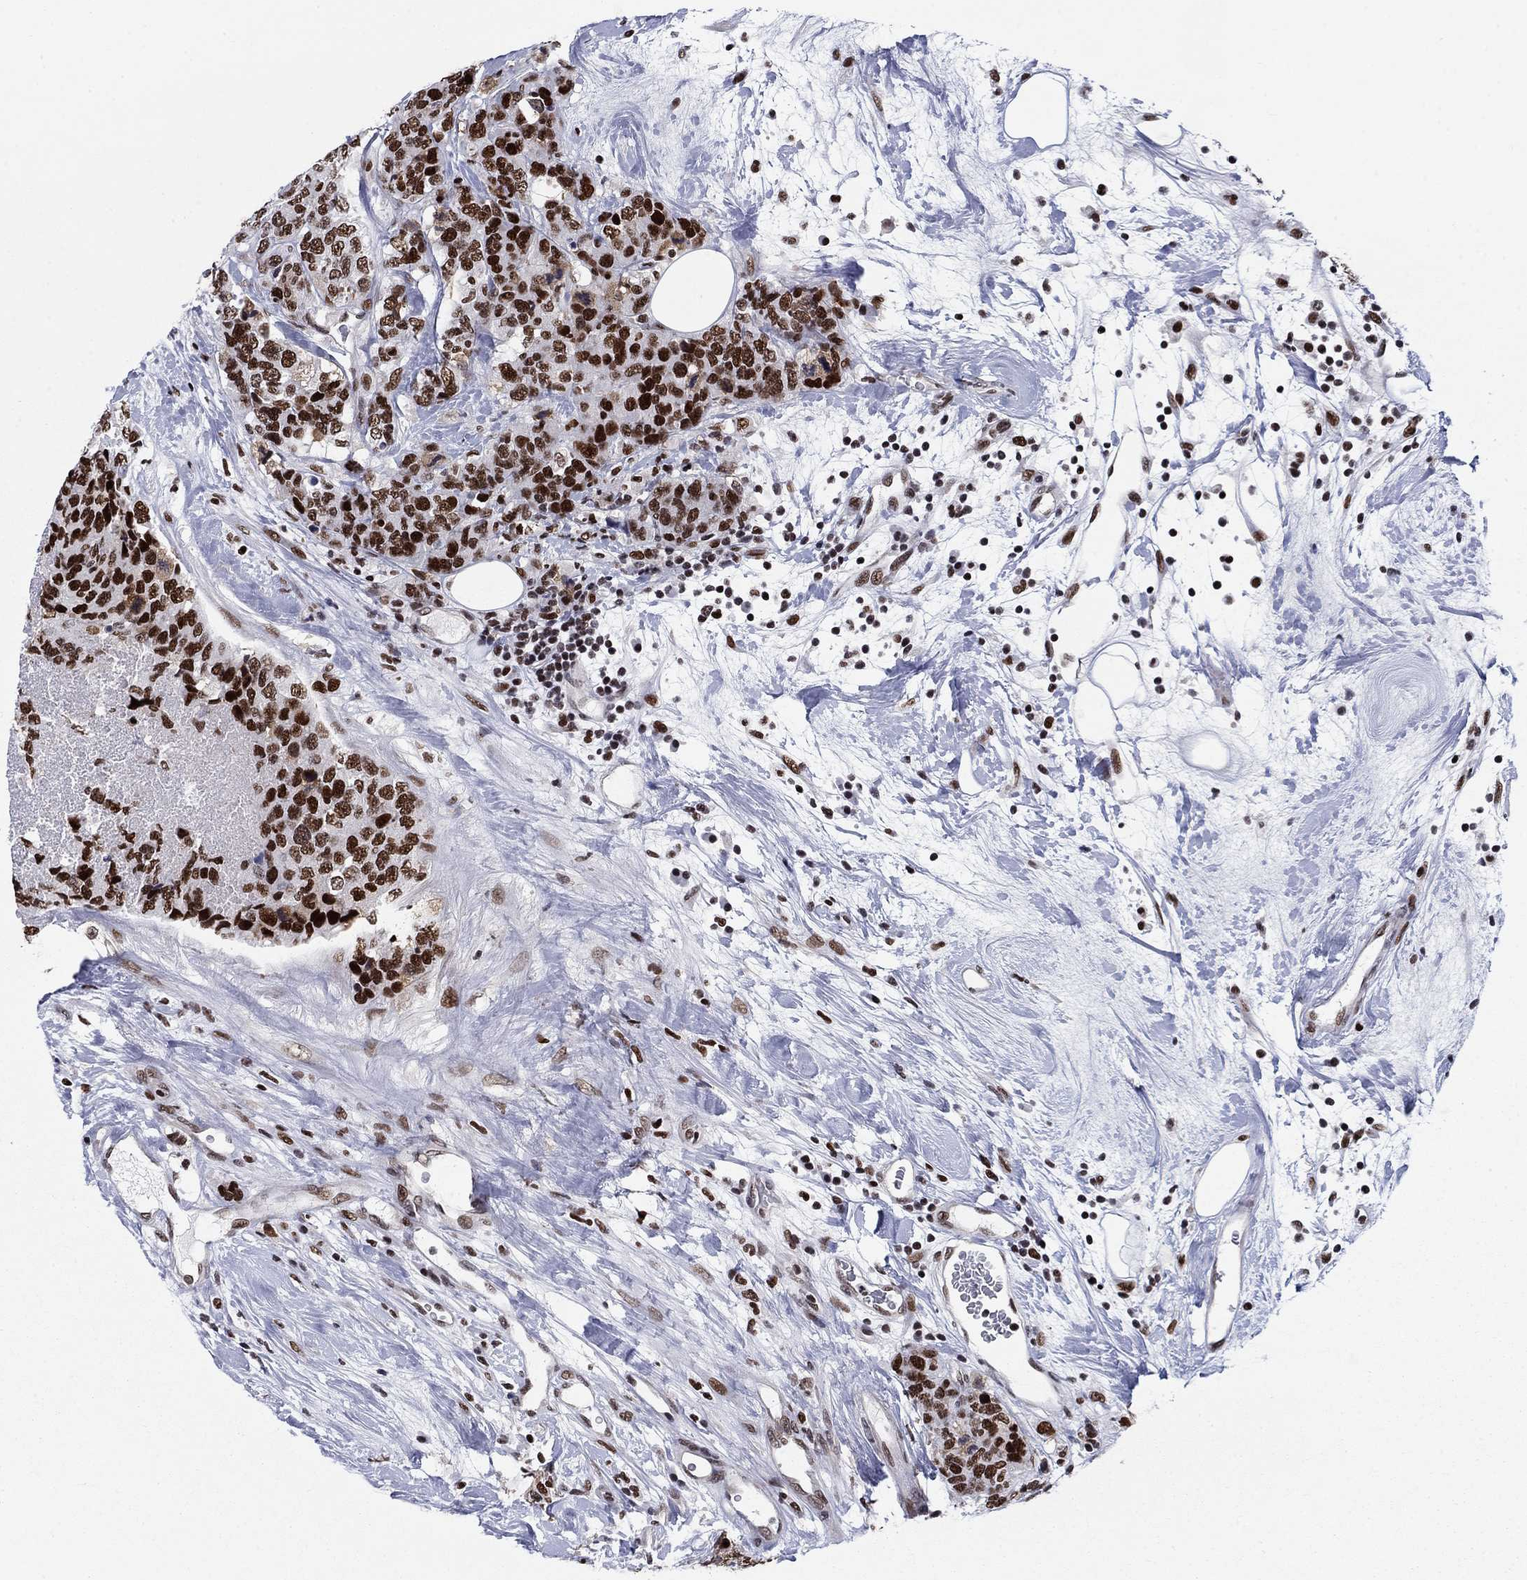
{"staining": {"intensity": "strong", "quantity": ">75%", "location": "nuclear"}, "tissue": "breast cancer", "cell_type": "Tumor cells", "image_type": "cancer", "snomed": [{"axis": "morphology", "description": "Lobular carcinoma"}, {"axis": "topography", "description": "Breast"}], "caption": "This is an image of immunohistochemistry staining of breast lobular carcinoma, which shows strong staining in the nuclear of tumor cells.", "gene": "RPRD1B", "patient": {"sex": "female", "age": 59}}